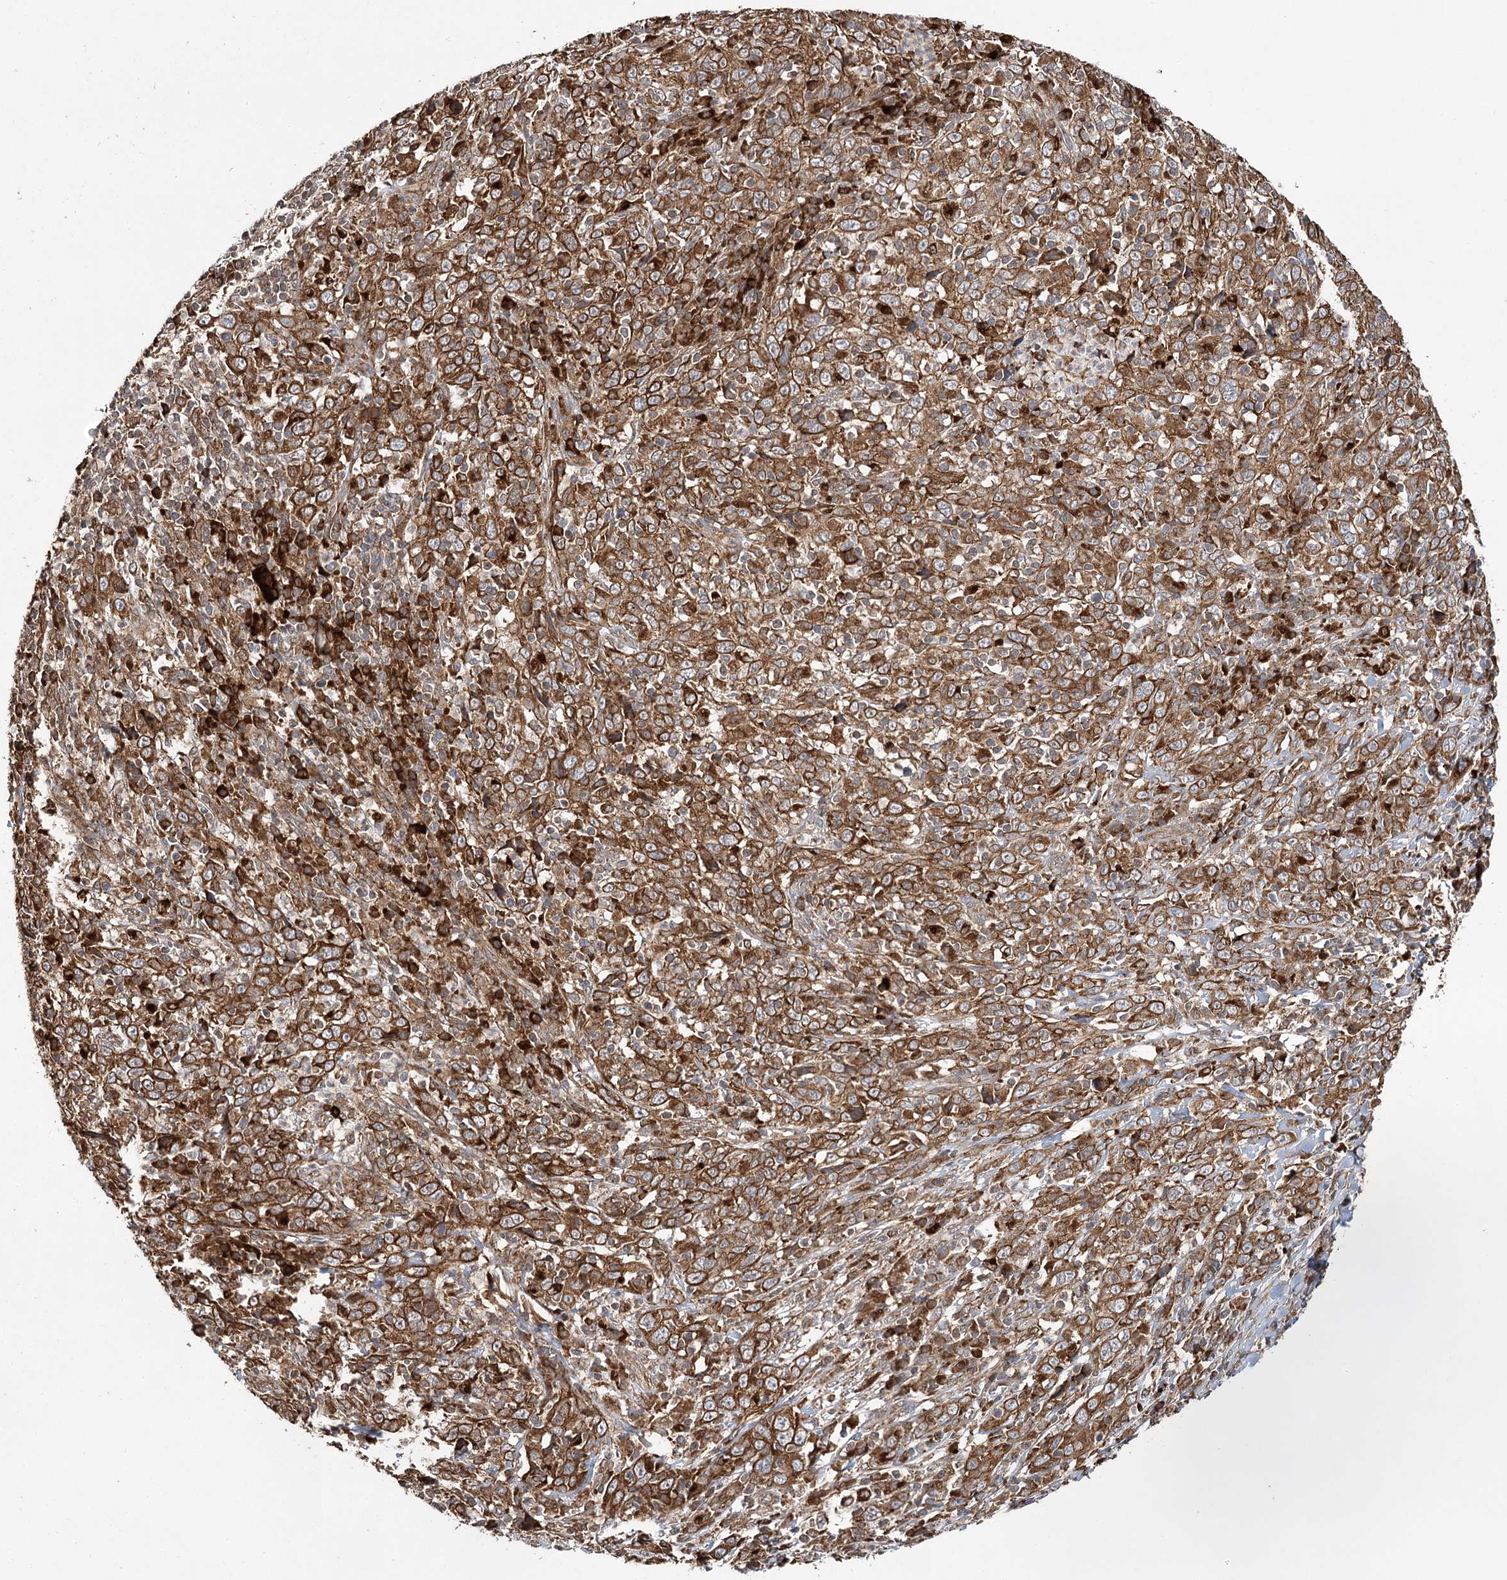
{"staining": {"intensity": "moderate", "quantity": ">75%", "location": "cytoplasmic/membranous"}, "tissue": "cervical cancer", "cell_type": "Tumor cells", "image_type": "cancer", "snomed": [{"axis": "morphology", "description": "Squamous cell carcinoma, NOS"}, {"axis": "topography", "description": "Cervix"}], "caption": "Brown immunohistochemical staining in cervical squamous cell carcinoma exhibits moderate cytoplasmic/membranous expression in approximately >75% of tumor cells. Ihc stains the protein of interest in brown and the nuclei are stained blue.", "gene": "DNAJB14", "patient": {"sex": "female", "age": 46}}